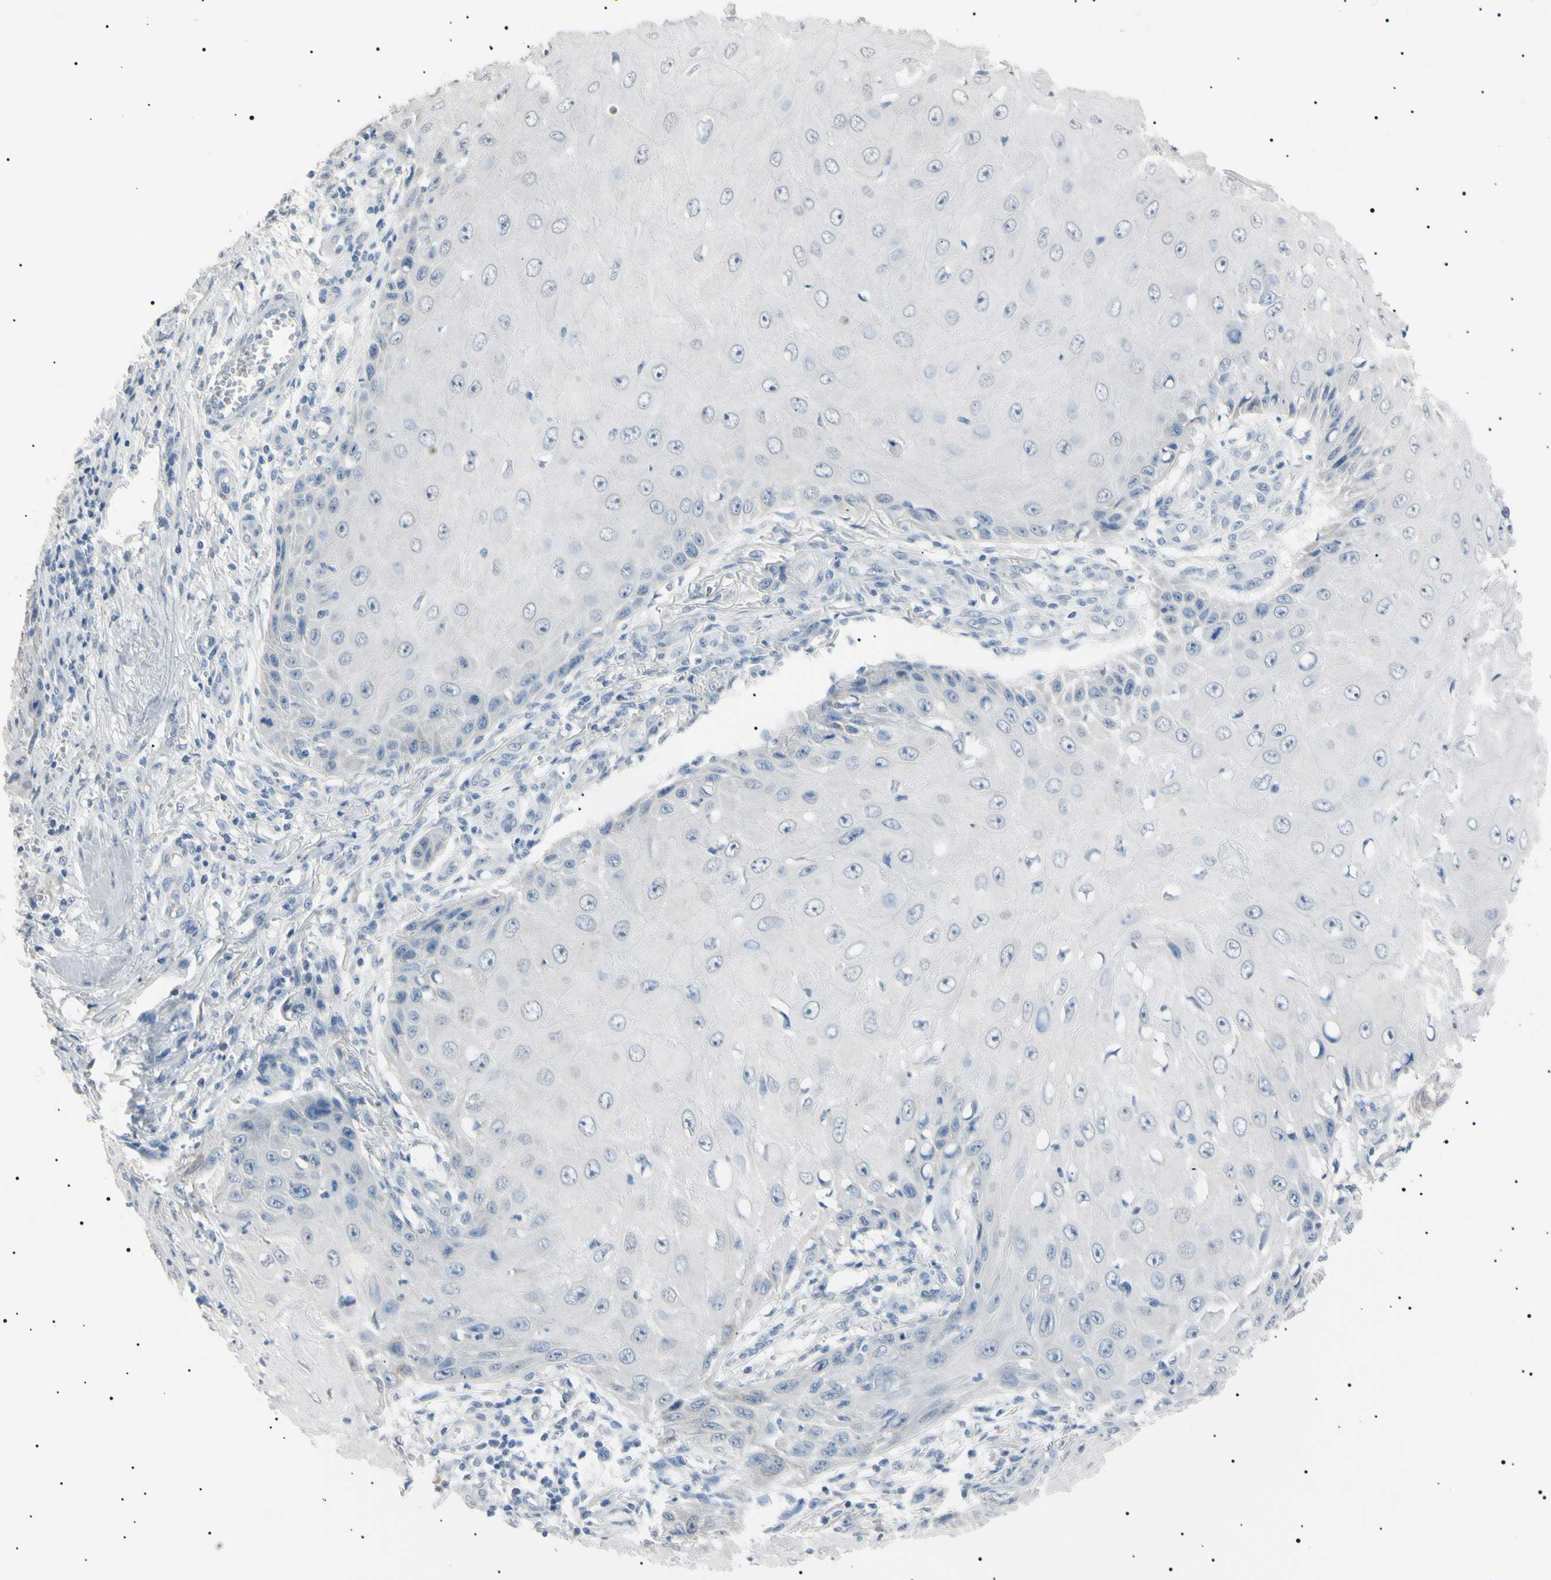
{"staining": {"intensity": "negative", "quantity": "none", "location": "none"}, "tissue": "skin cancer", "cell_type": "Tumor cells", "image_type": "cancer", "snomed": [{"axis": "morphology", "description": "Squamous cell carcinoma, NOS"}, {"axis": "topography", "description": "Skin"}], "caption": "DAB immunohistochemical staining of skin cancer exhibits no significant staining in tumor cells.", "gene": "CGB3", "patient": {"sex": "female", "age": 73}}